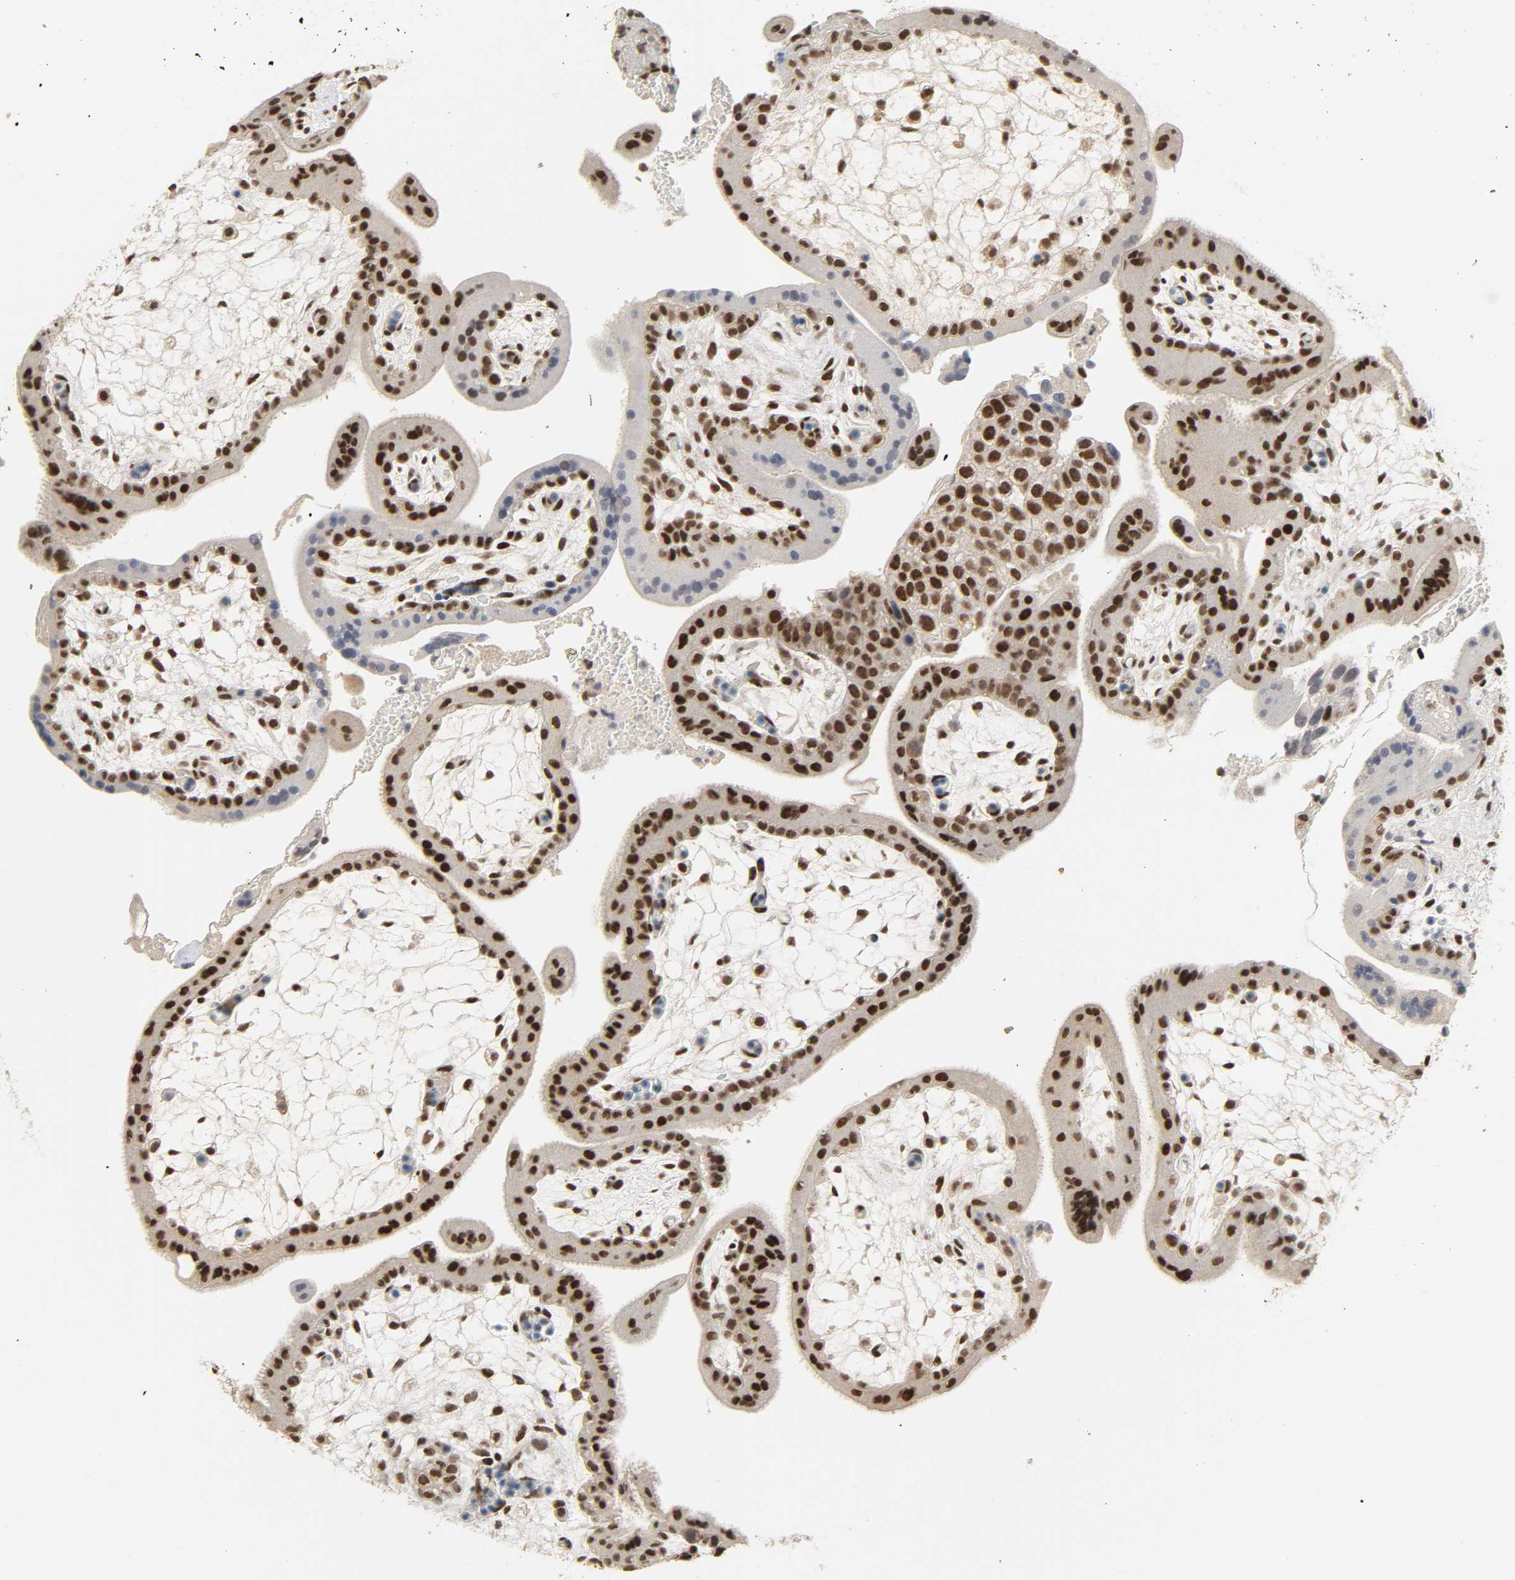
{"staining": {"intensity": "moderate", "quantity": ">75%", "location": "nuclear"}, "tissue": "placenta", "cell_type": "Decidual cells", "image_type": "normal", "snomed": [{"axis": "morphology", "description": "Normal tissue, NOS"}, {"axis": "topography", "description": "Placenta"}], "caption": "Placenta stained with DAB immunohistochemistry (IHC) exhibits medium levels of moderate nuclear expression in about >75% of decidual cells. (DAB IHC, brown staining for protein, blue staining for nuclei).", "gene": "NCOA6", "patient": {"sex": "female", "age": 35}}